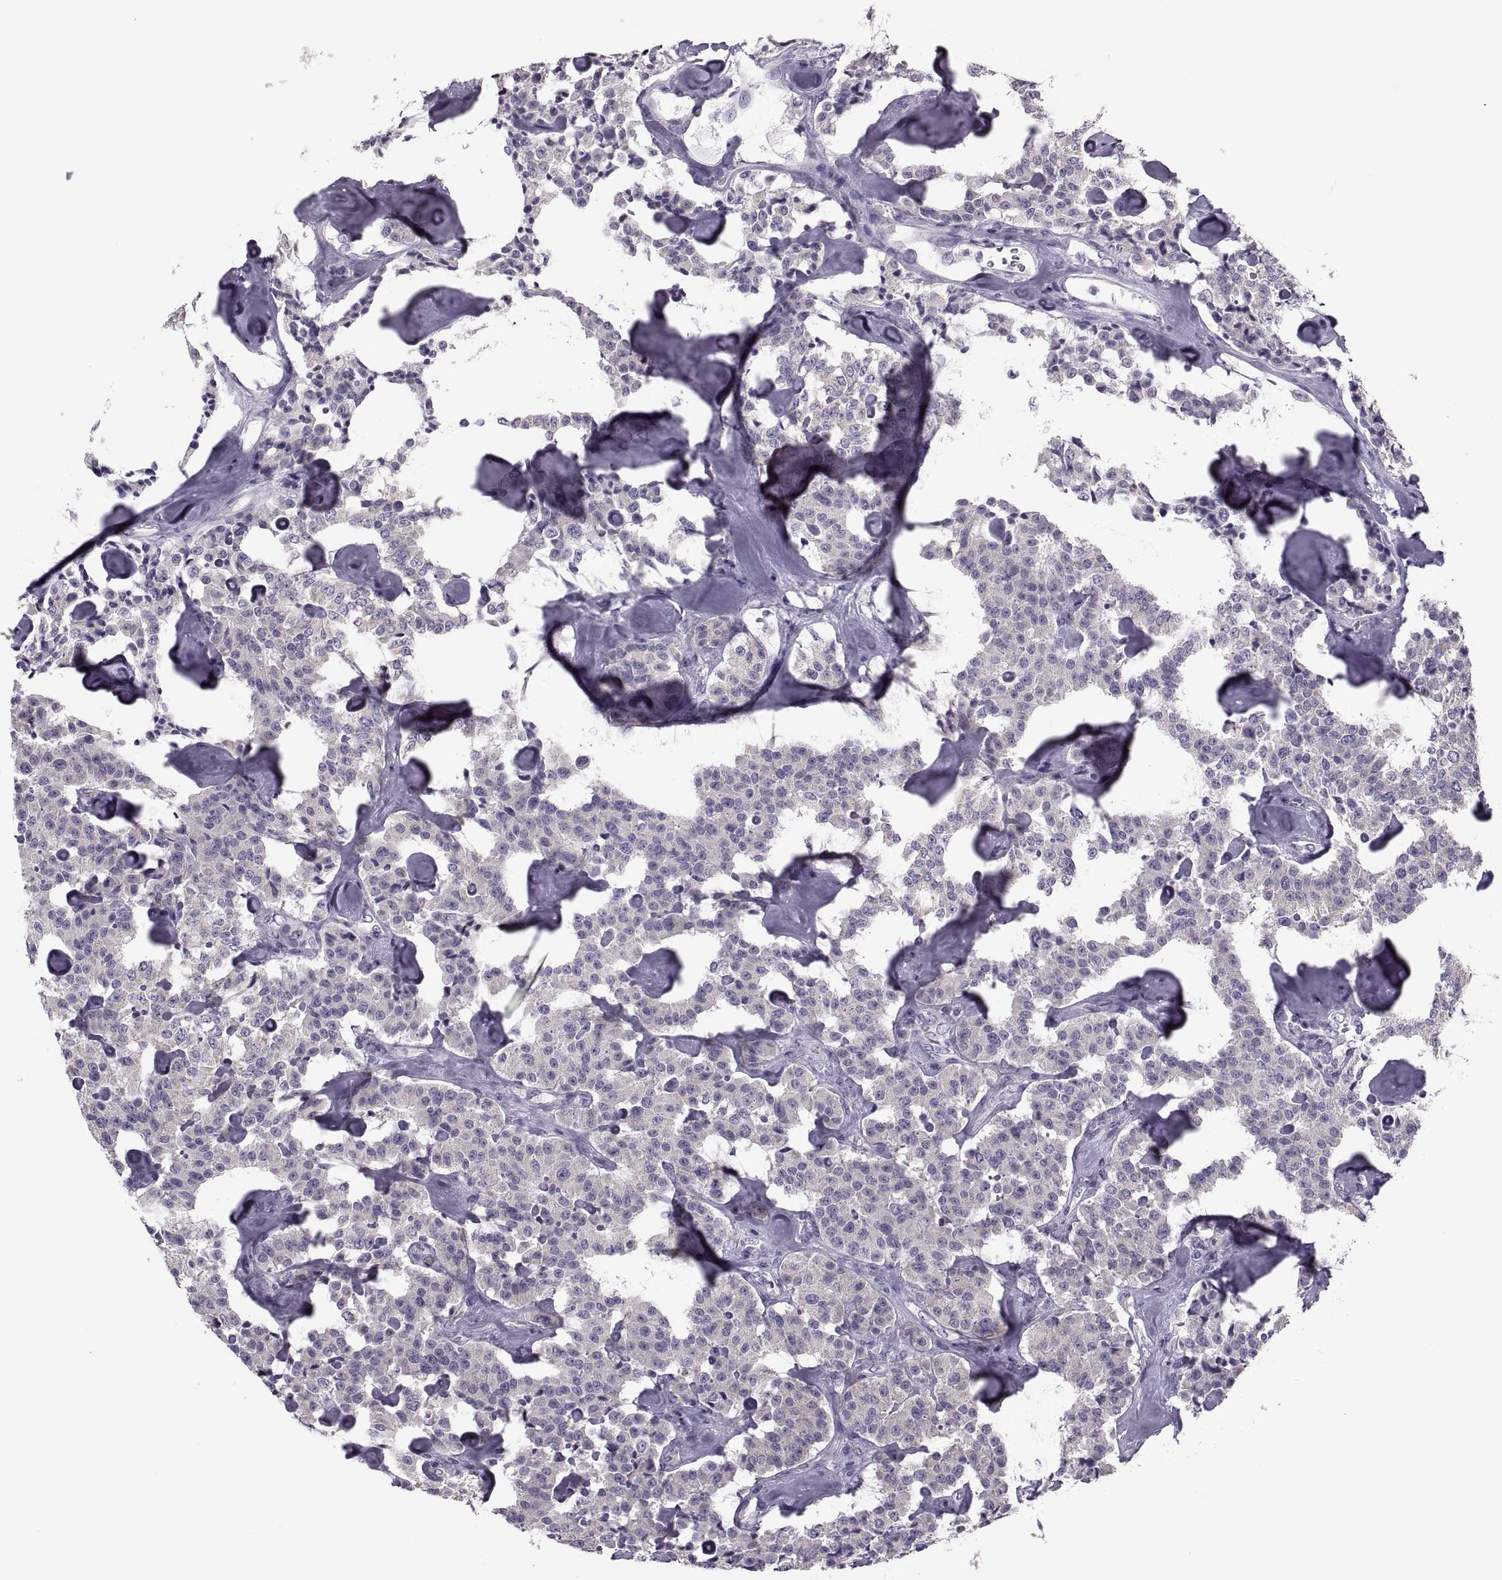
{"staining": {"intensity": "negative", "quantity": "none", "location": "none"}, "tissue": "carcinoid", "cell_type": "Tumor cells", "image_type": "cancer", "snomed": [{"axis": "morphology", "description": "Carcinoid, malignant, NOS"}, {"axis": "topography", "description": "Pancreas"}], "caption": "IHC image of neoplastic tissue: human carcinoid (malignant) stained with DAB exhibits no significant protein staining in tumor cells.", "gene": "PRSS54", "patient": {"sex": "male", "age": 41}}